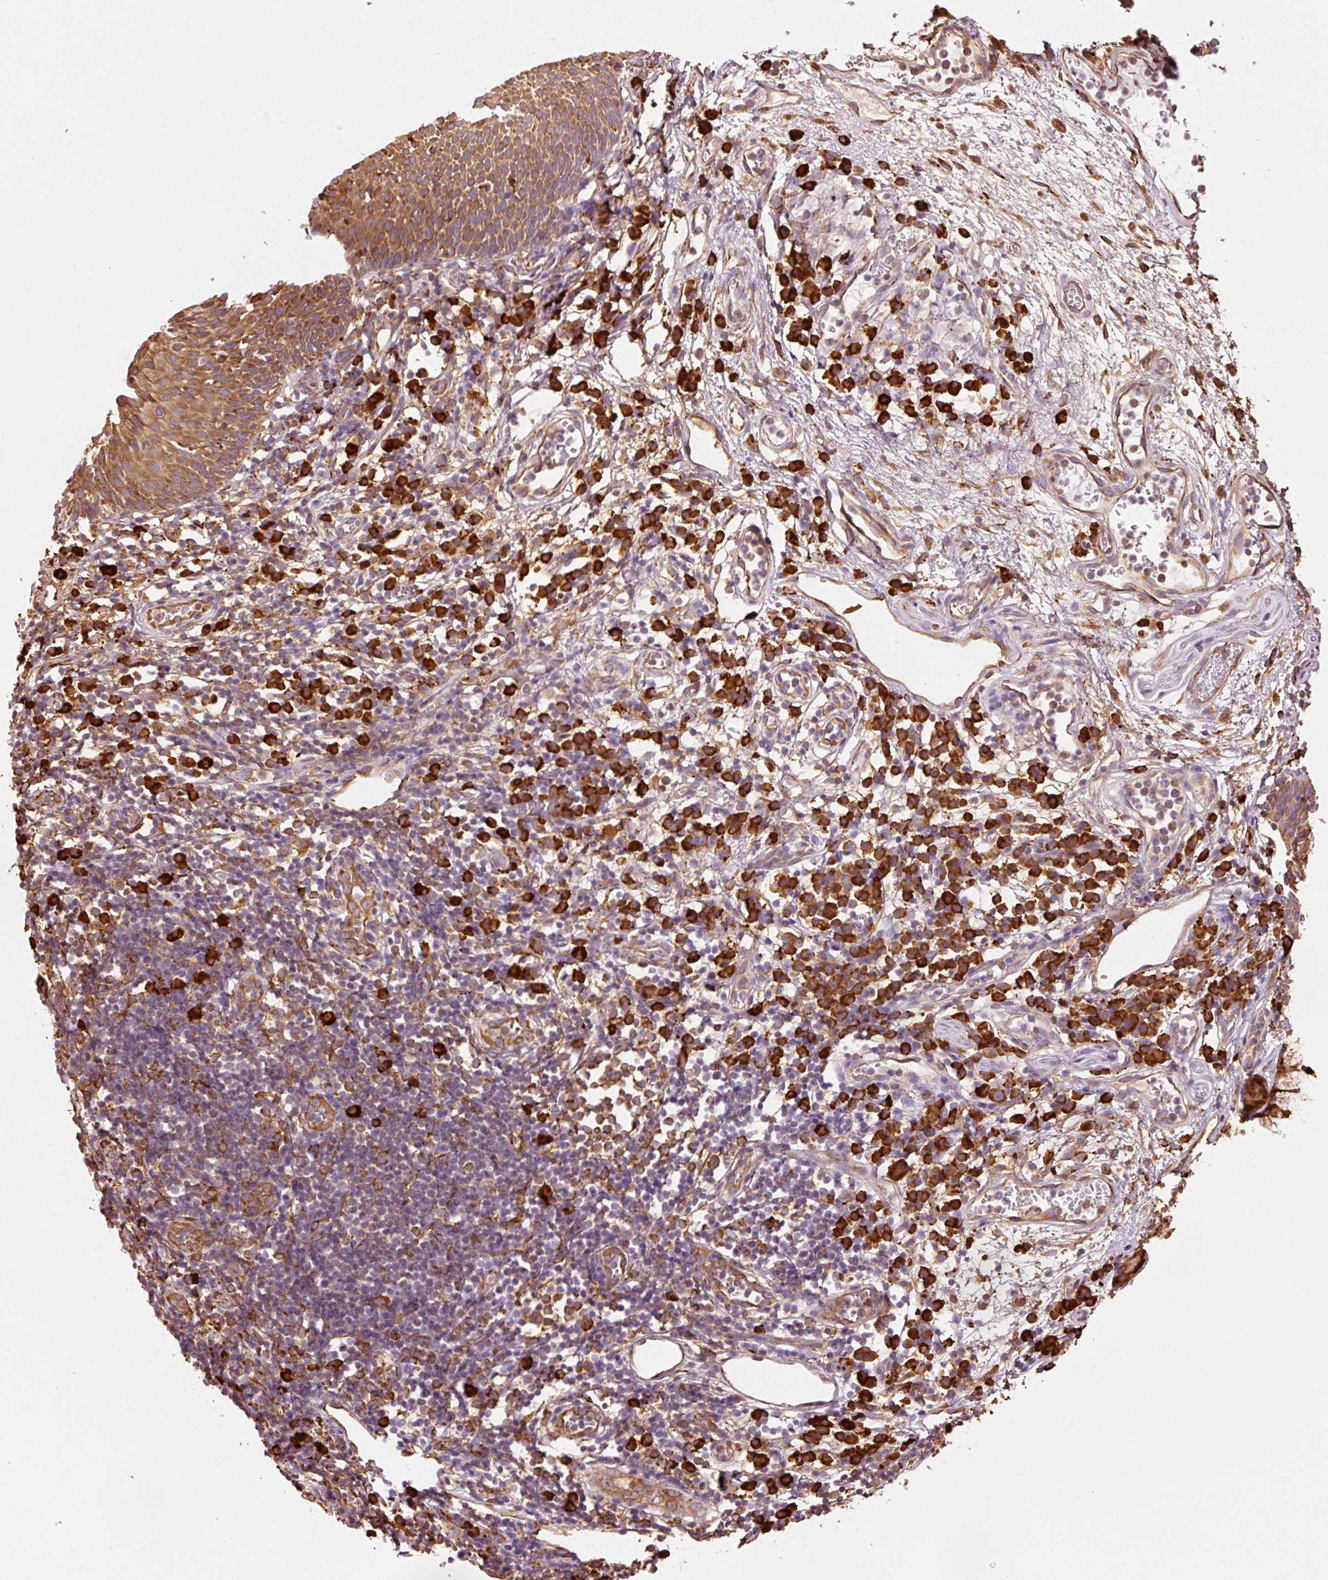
{"staining": {"intensity": "strong", "quantity": ">75%", "location": "cytoplasmic/membranous"}, "tissue": "nasopharynx", "cell_type": "Respiratory epithelial cells", "image_type": "normal", "snomed": [{"axis": "morphology", "description": "Normal tissue, NOS"}, {"axis": "topography", "description": "Lymph node"}, {"axis": "topography", "description": "Cartilage tissue"}, {"axis": "topography", "description": "Nasopharynx"}], "caption": "This is a histology image of immunohistochemistry (IHC) staining of benign nasopharynx, which shows strong staining in the cytoplasmic/membranous of respiratory epithelial cells.", "gene": "ENSG00000256500", "patient": {"sex": "male", "age": 63}}